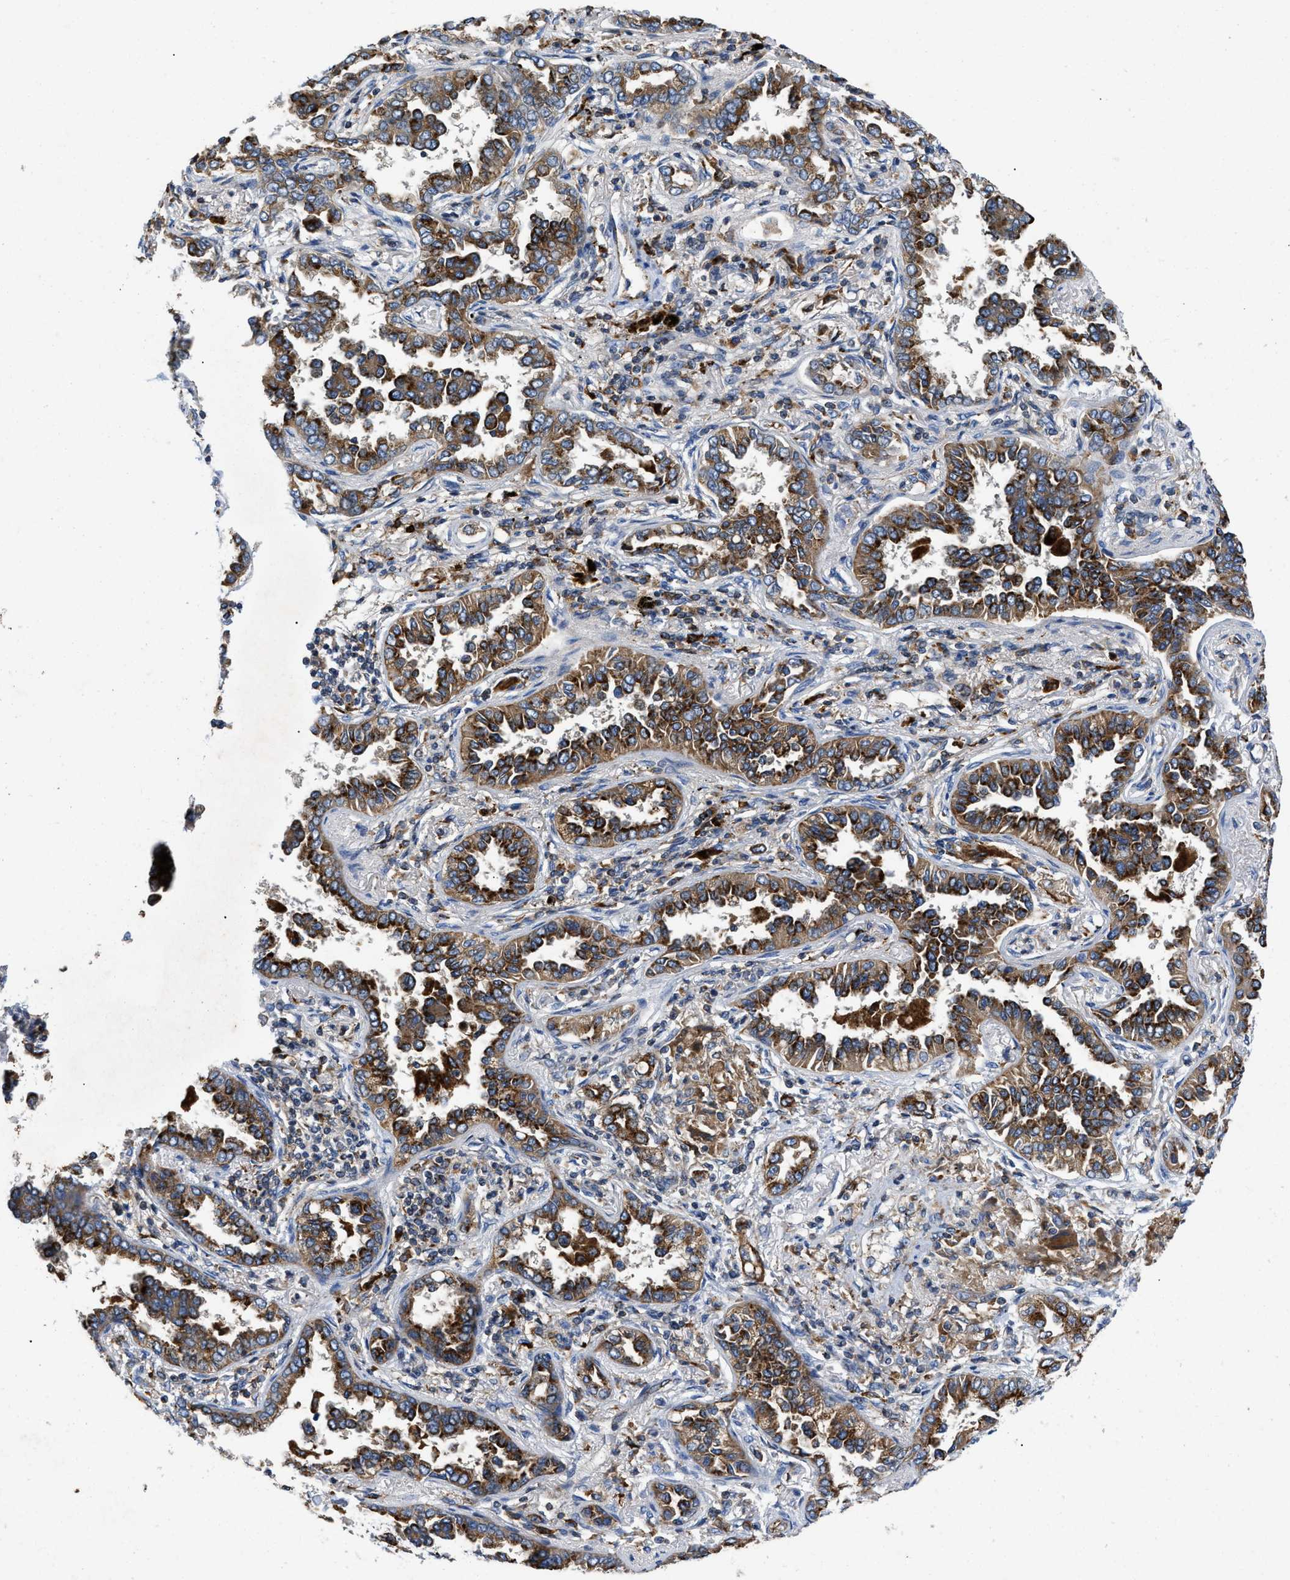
{"staining": {"intensity": "moderate", "quantity": ">75%", "location": "cytoplasmic/membranous"}, "tissue": "lung cancer", "cell_type": "Tumor cells", "image_type": "cancer", "snomed": [{"axis": "morphology", "description": "Normal tissue, NOS"}, {"axis": "morphology", "description": "Adenocarcinoma, NOS"}, {"axis": "topography", "description": "Lung"}], "caption": "Protein staining shows moderate cytoplasmic/membranous positivity in approximately >75% of tumor cells in lung cancer (adenocarcinoma).", "gene": "ENPP4", "patient": {"sex": "male", "age": 59}}